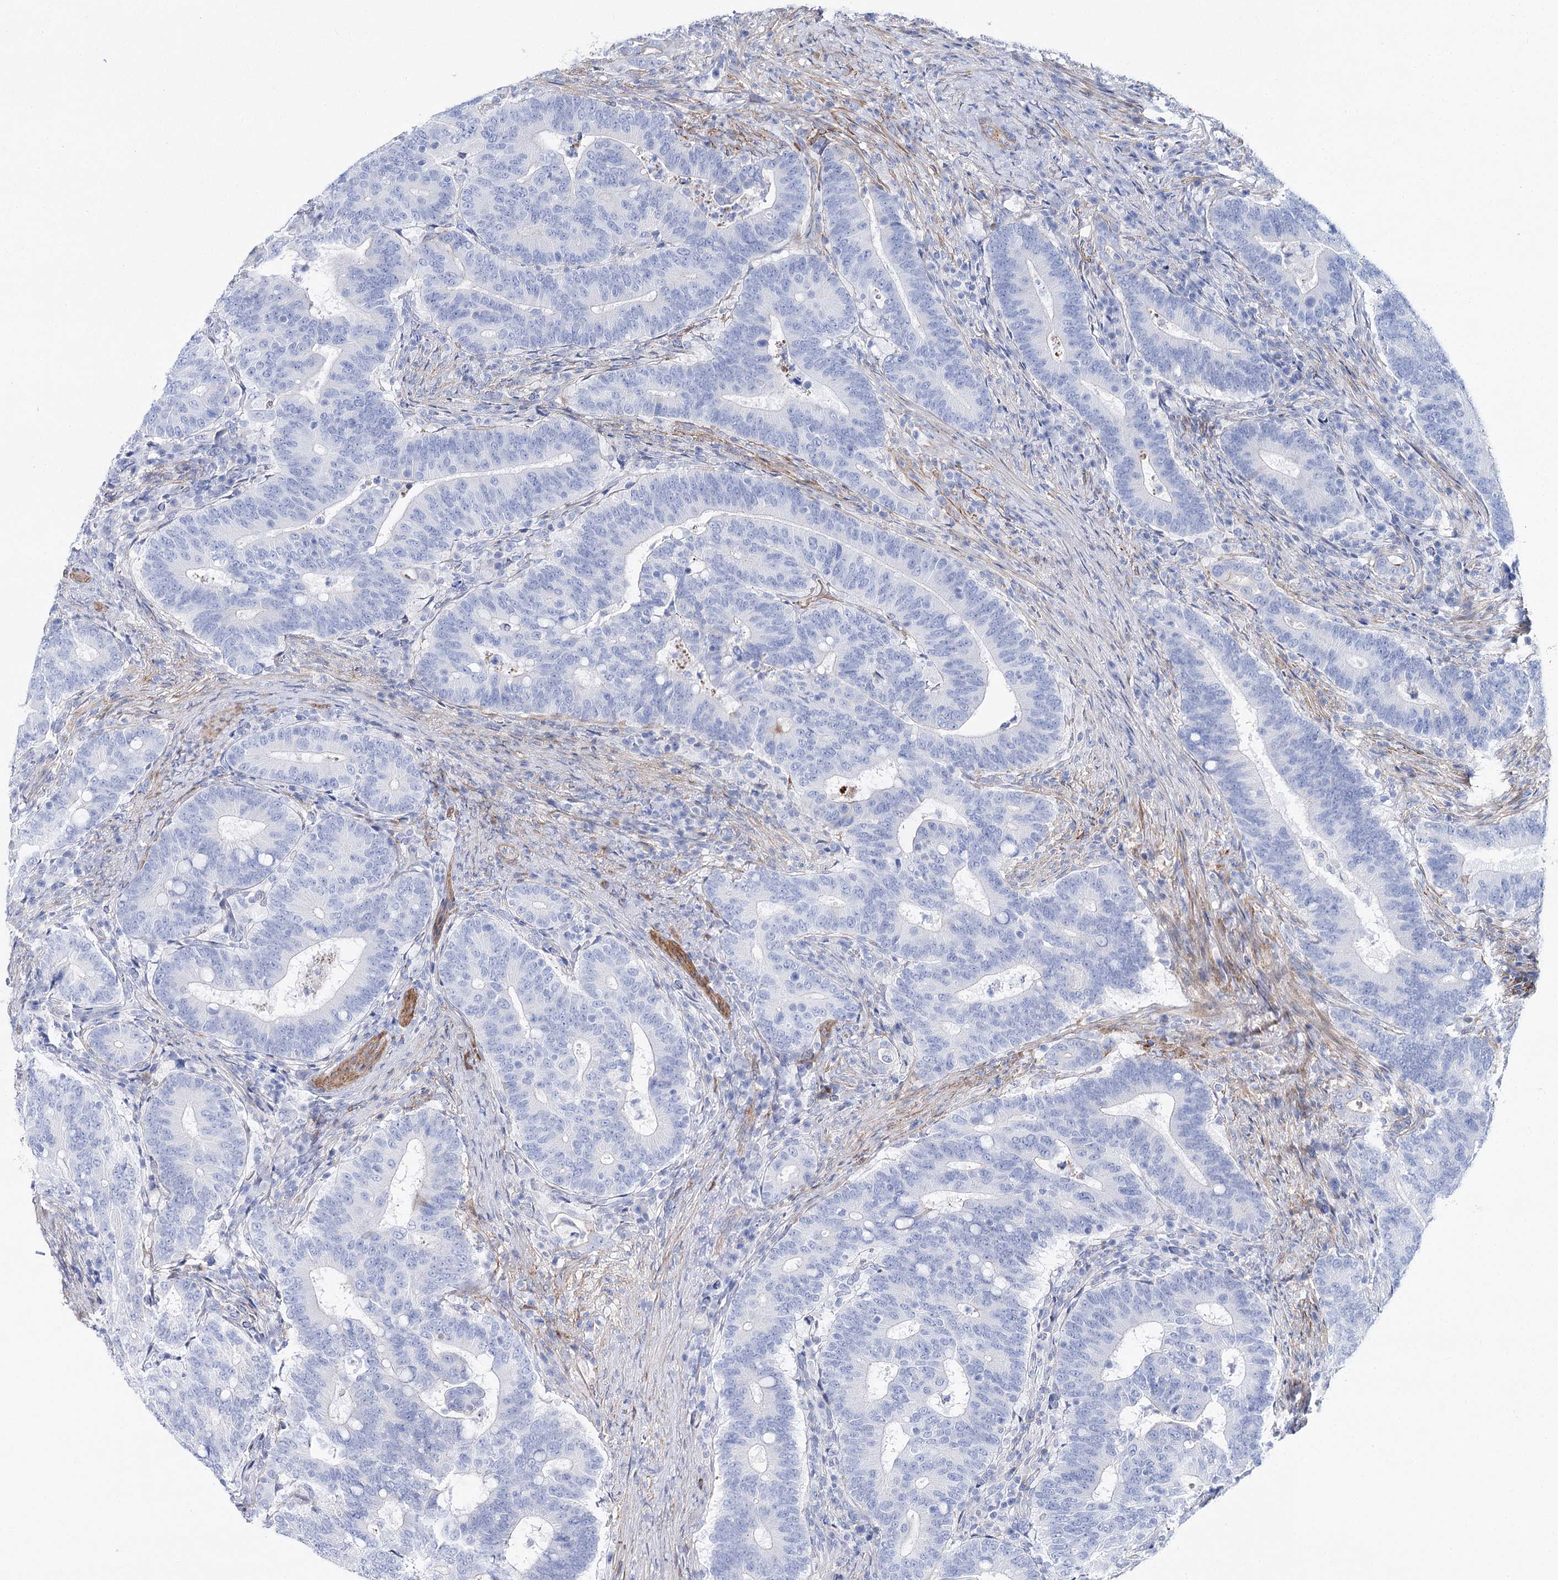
{"staining": {"intensity": "negative", "quantity": "none", "location": "none"}, "tissue": "colorectal cancer", "cell_type": "Tumor cells", "image_type": "cancer", "snomed": [{"axis": "morphology", "description": "Adenocarcinoma, NOS"}, {"axis": "topography", "description": "Colon"}], "caption": "DAB (3,3'-diaminobenzidine) immunohistochemical staining of colorectal cancer (adenocarcinoma) demonstrates no significant positivity in tumor cells. (DAB immunohistochemistry visualized using brightfield microscopy, high magnification).", "gene": "ANKRD23", "patient": {"sex": "female", "age": 66}}